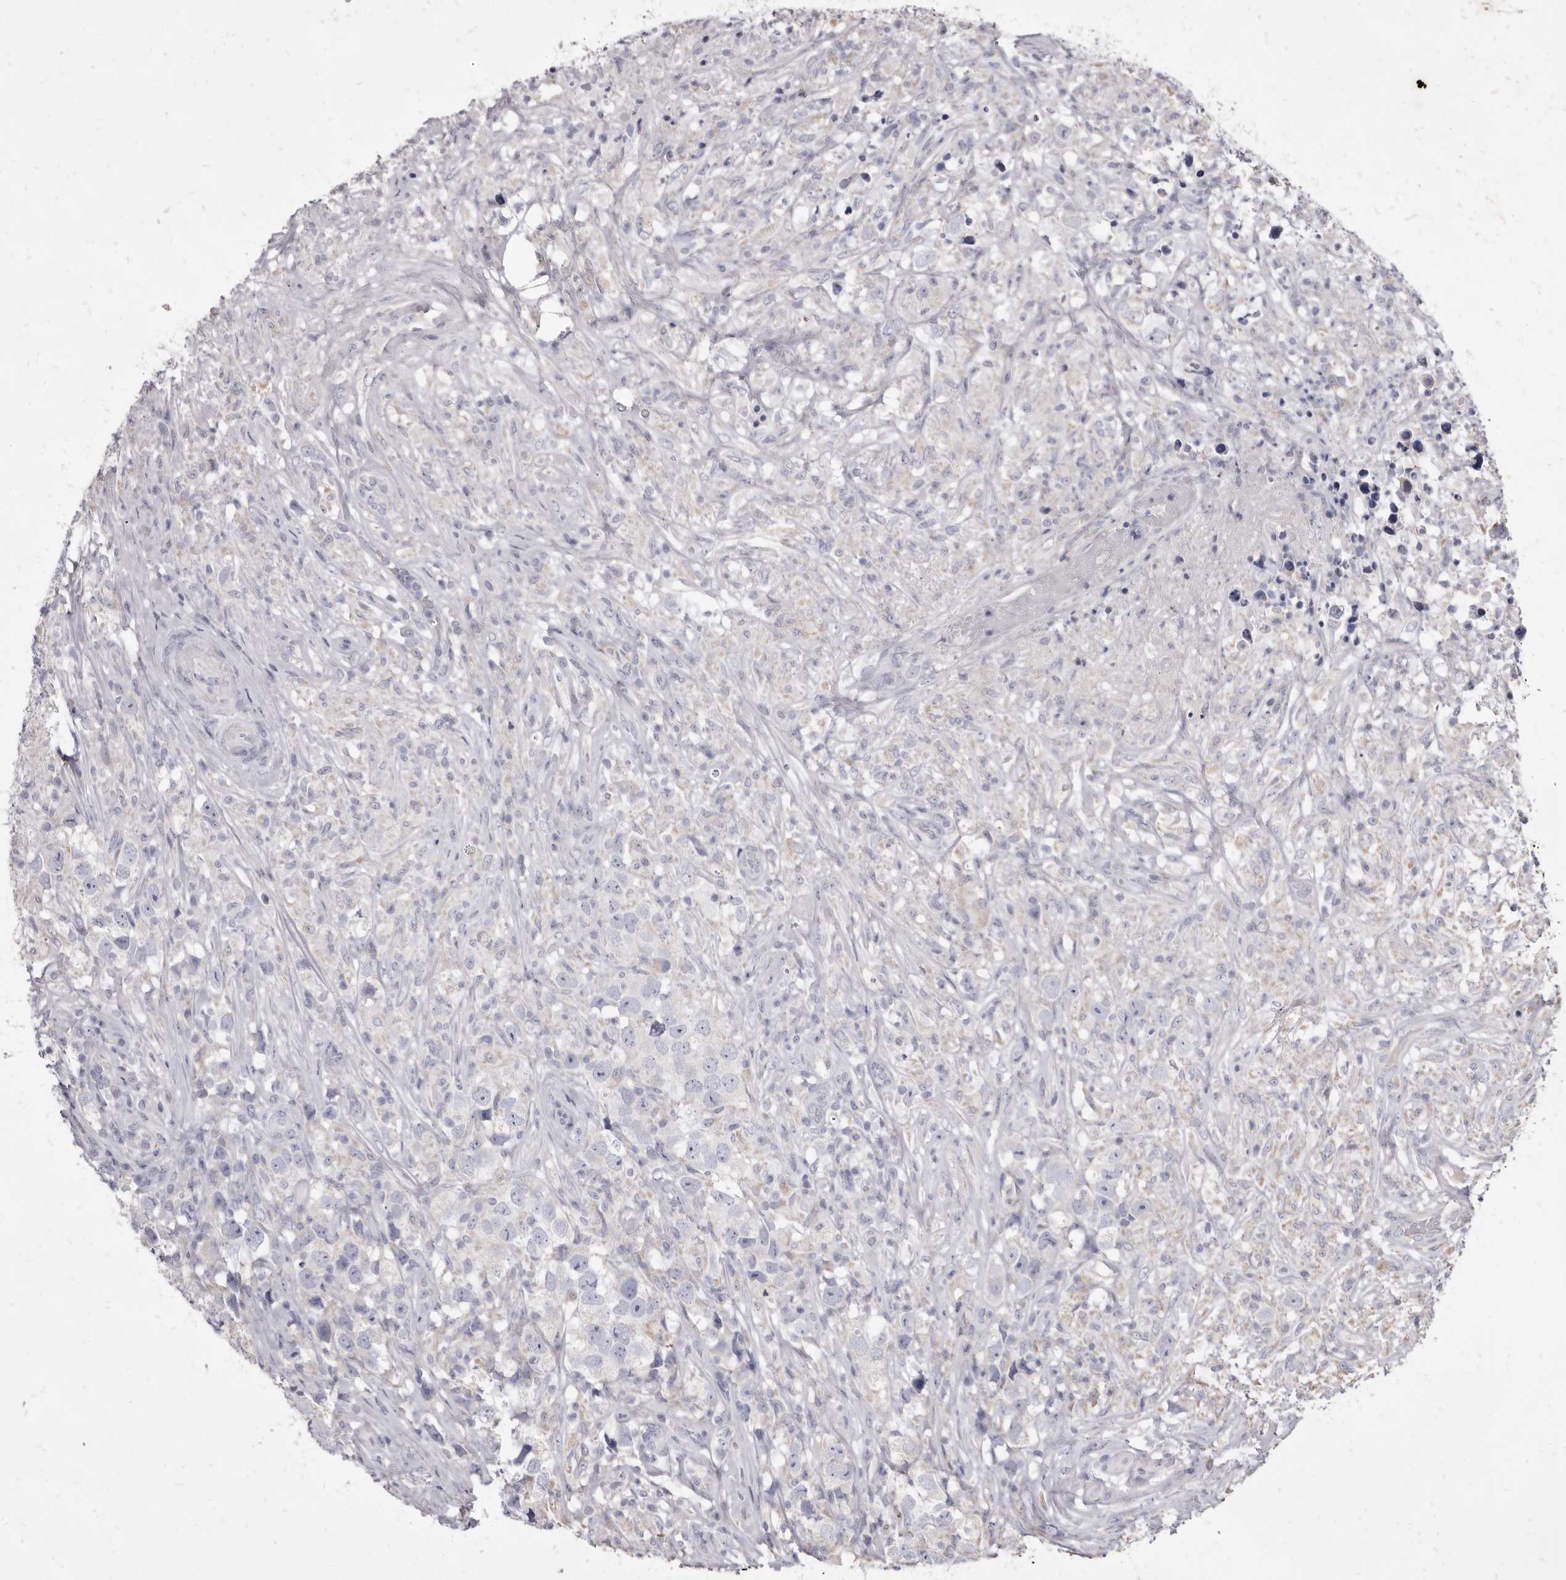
{"staining": {"intensity": "negative", "quantity": "none", "location": "none"}, "tissue": "testis cancer", "cell_type": "Tumor cells", "image_type": "cancer", "snomed": [{"axis": "morphology", "description": "Seminoma, NOS"}, {"axis": "topography", "description": "Testis"}], "caption": "The immunohistochemistry (IHC) image has no significant expression in tumor cells of testis cancer (seminoma) tissue.", "gene": "CYP2E1", "patient": {"sex": "male", "age": 49}}